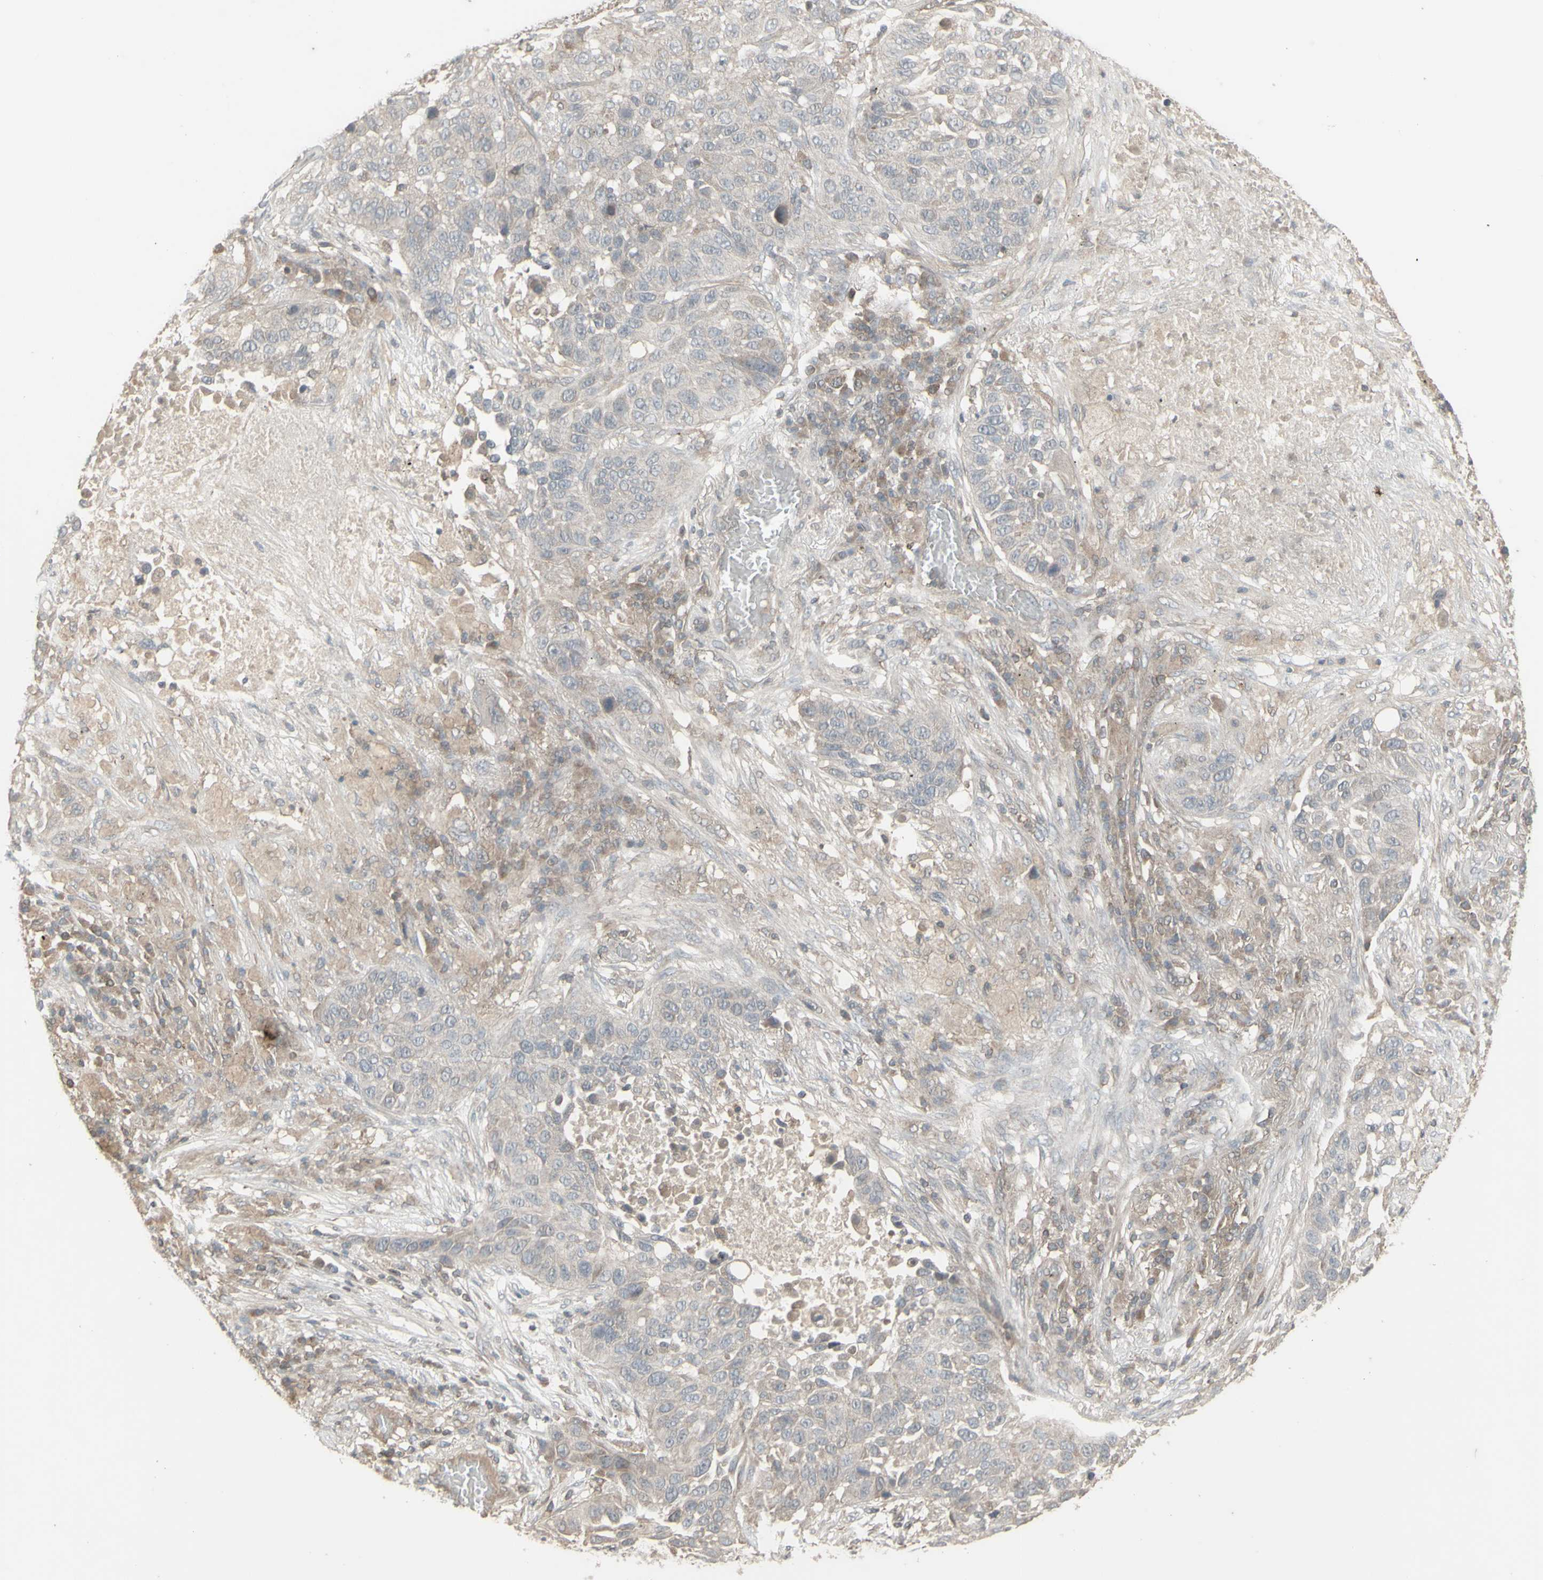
{"staining": {"intensity": "negative", "quantity": "none", "location": "none"}, "tissue": "lung cancer", "cell_type": "Tumor cells", "image_type": "cancer", "snomed": [{"axis": "morphology", "description": "Squamous cell carcinoma, NOS"}, {"axis": "topography", "description": "Lung"}], "caption": "Tumor cells are negative for brown protein staining in lung cancer (squamous cell carcinoma).", "gene": "CSK", "patient": {"sex": "male", "age": 57}}